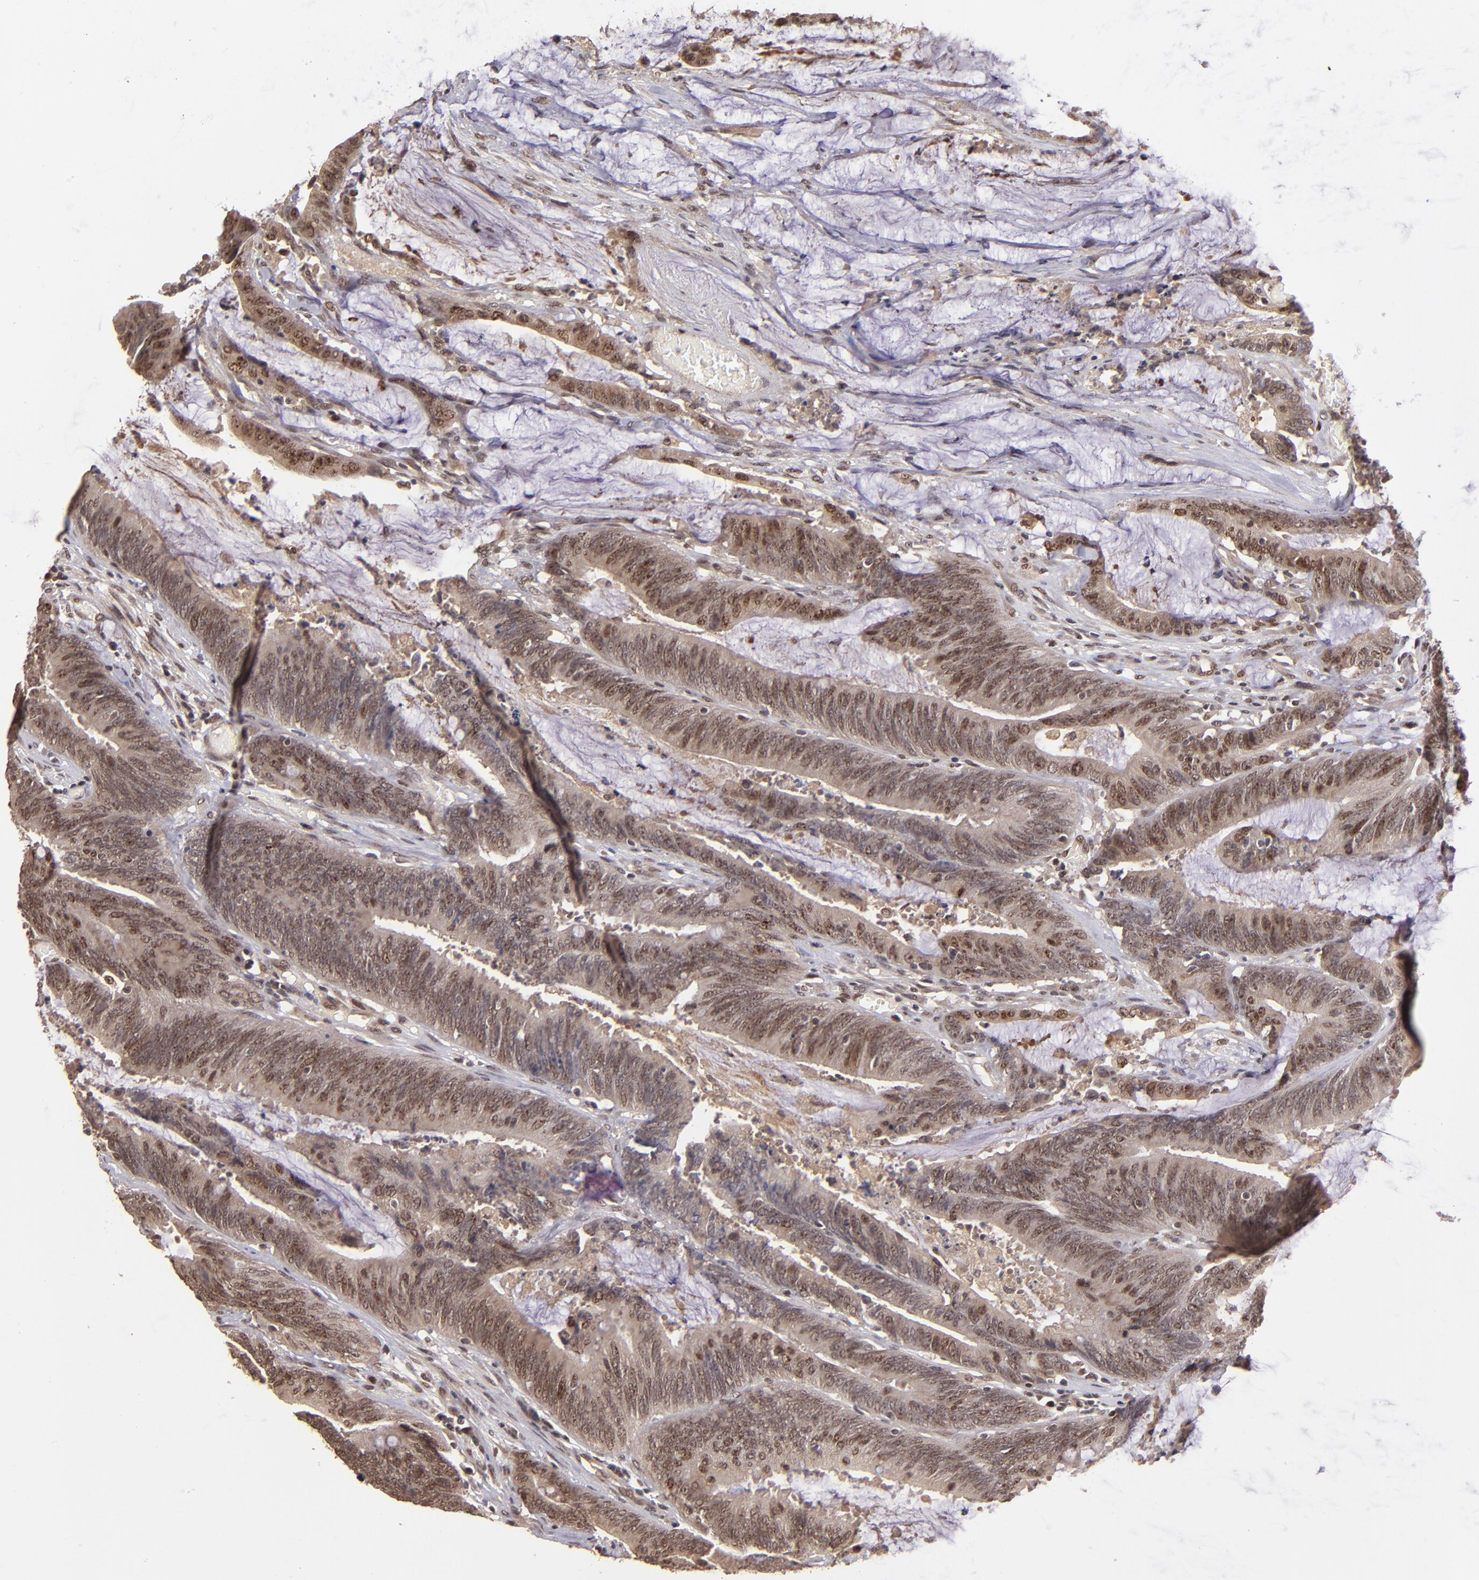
{"staining": {"intensity": "moderate", "quantity": ">75%", "location": "cytoplasmic/membranous,nuclear"}, "tissue": "colorectal cancer", "cell_type": "Tumor cells", "image_type": "cancer", "snomed": [{"axis": "morphology", "description": "Adenocarcinoma, NOS"}, {"axis": "topography", "description": "Rectum"}], "caption": "Moderate cytoplasmic/membranous and nuclear staining for a protein is appreciated in about >75% of tumor cells of colorectal cancer (adenocarcinoma) using immunohistochemistry (IHC).", "gene": "ABHD12B", "patient": {"sex": "female", "age": 66}}